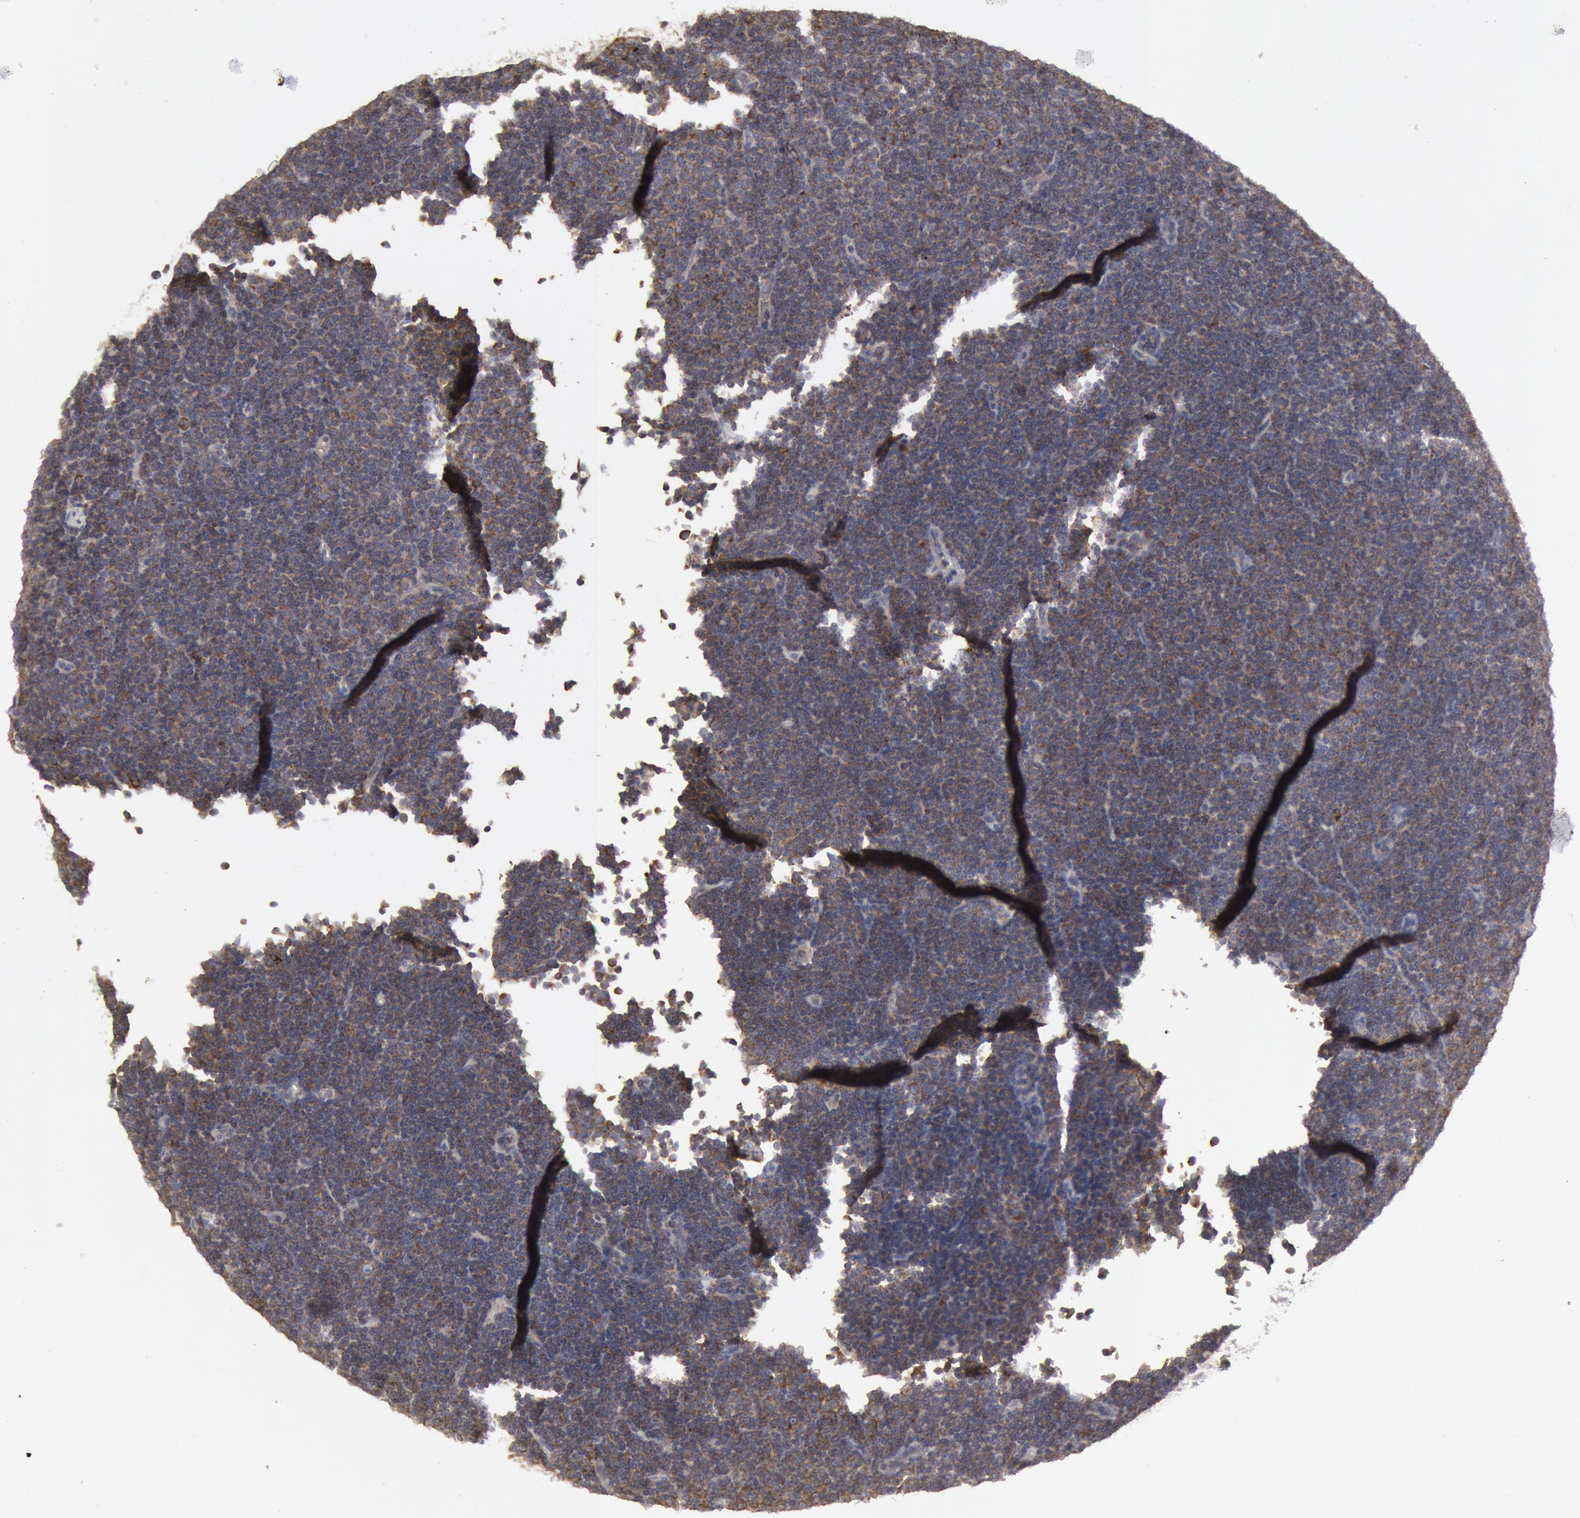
{"staining": {"intensity": "weak", "quantity": "<25%", "location": "cytoplasmic/membranous"}, "tissue": "lymphoma", "cell_type": "Tumor cells", "image_type": "cancer", "snomed": [{"axis": "morphology", "description": "Malignant lymphoma, non-Hodgkin's type, Low grade"}, {"axis": "topography", "description": "Lymph node"}], "caption": "Human malignant lymphoma, non-Hodgkin's type (low-grade) stained for a protein using immunohistochemistry (IHC) demonstrates no staining in tumor cells.", "gene": "OSBPL8", "patient": {"sex": "male", "age": 57}}